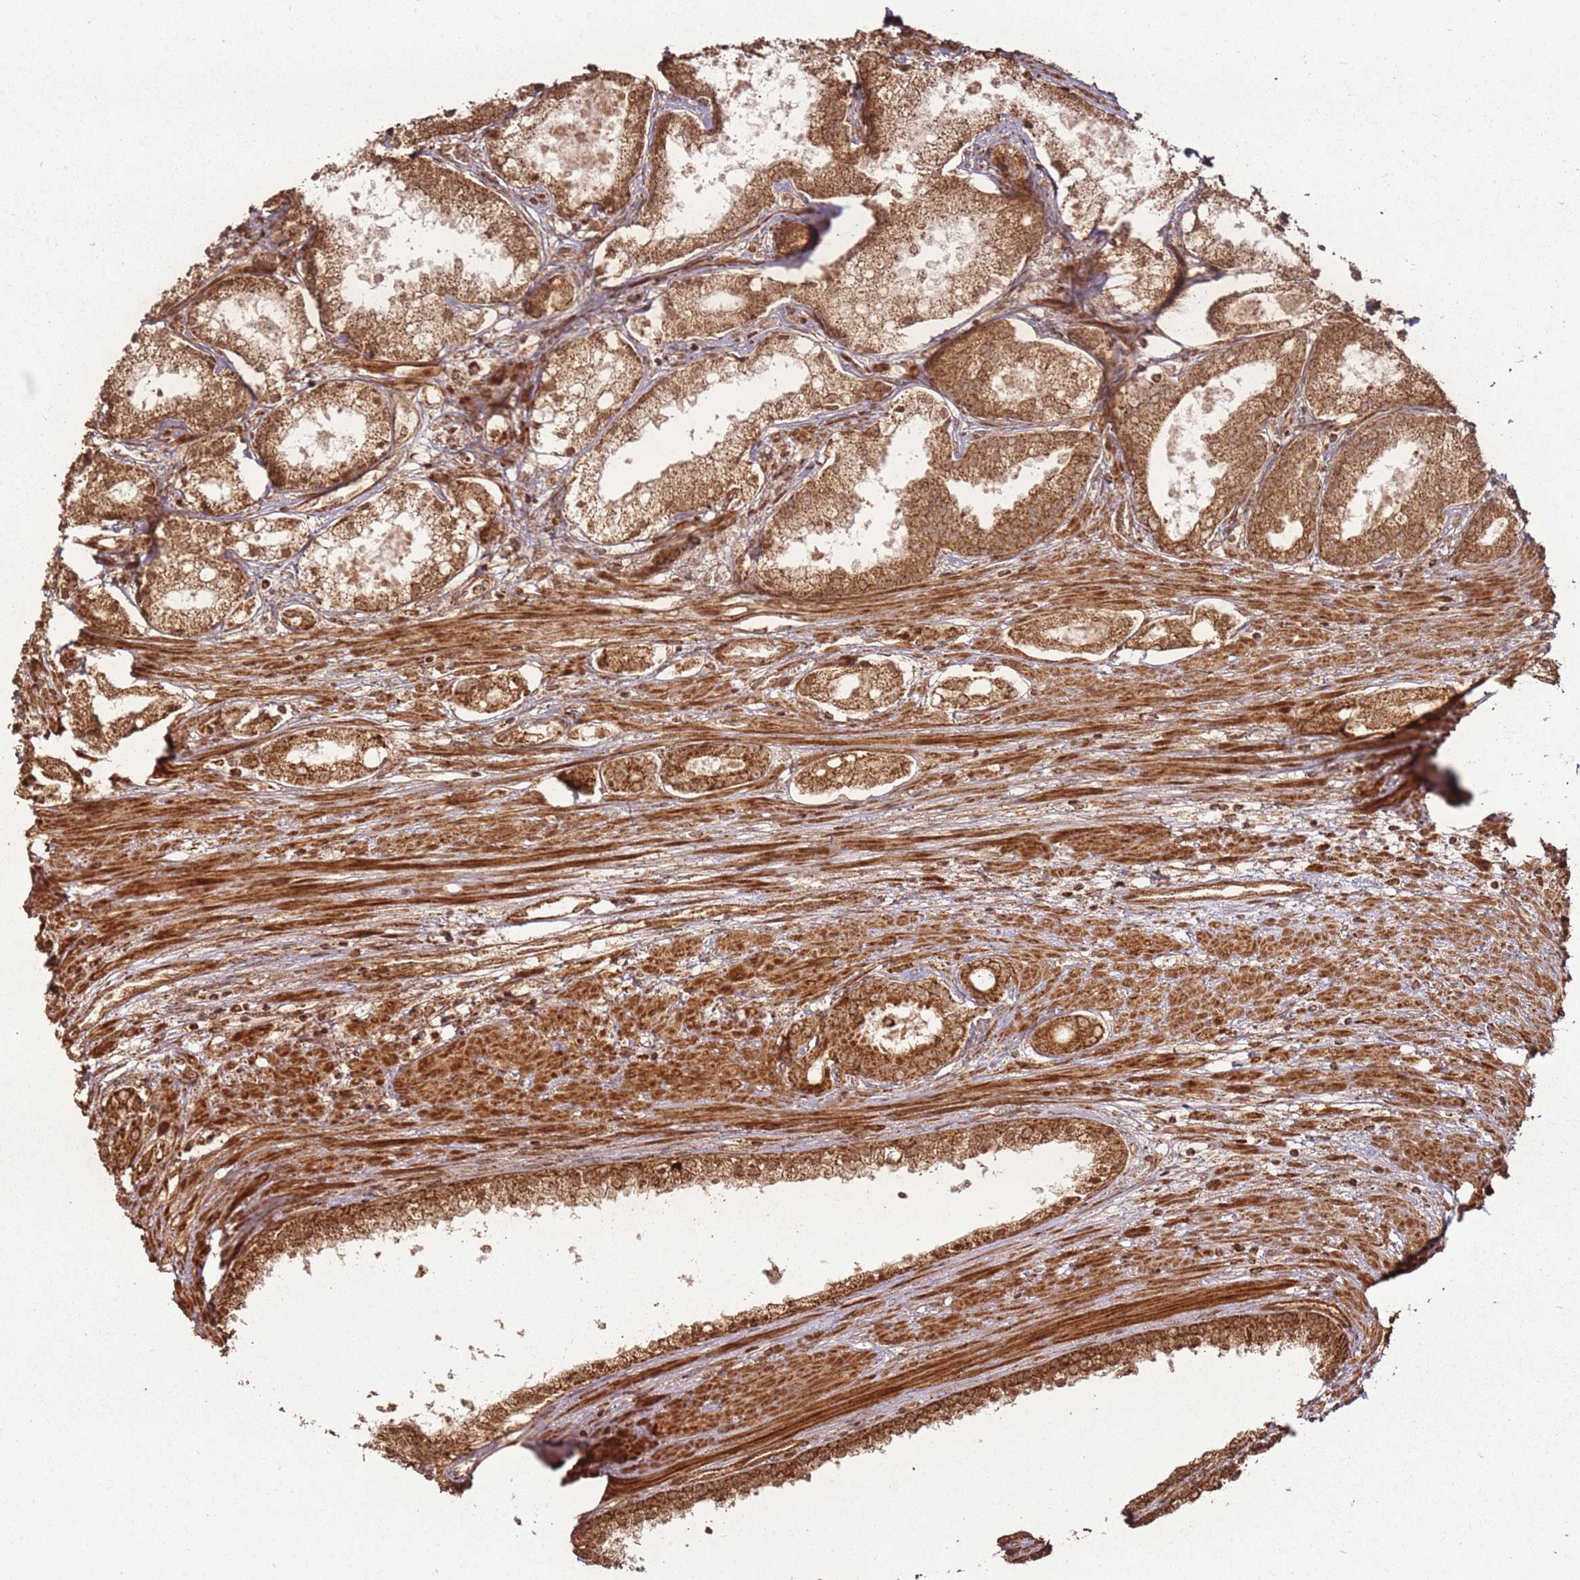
{"staining": {"intensity": "moderate", "quantity": ">75%", "location": "cytoplasmic/membranous"}, "tissue": "prostate cancer", "cell_type": "Tumor cells", "image_type": "cancer", "snomed": [{"axis": "morphology", "description": "Adenocarcinoma, Low grade"}, {"axis": "topography", "description": "Prostate"}], "caption": "Brown immunohistochemical staining in human prostate cancer reveals moderate cytoplasmic/membranous expression in about >75% of tumor cells. (DAB (3,3'-diaminobenzidine) IHC with brightfield microscopy, high magnification).", "gene": "MRPS6", "patient": {"sex": "male", "age": 68}}